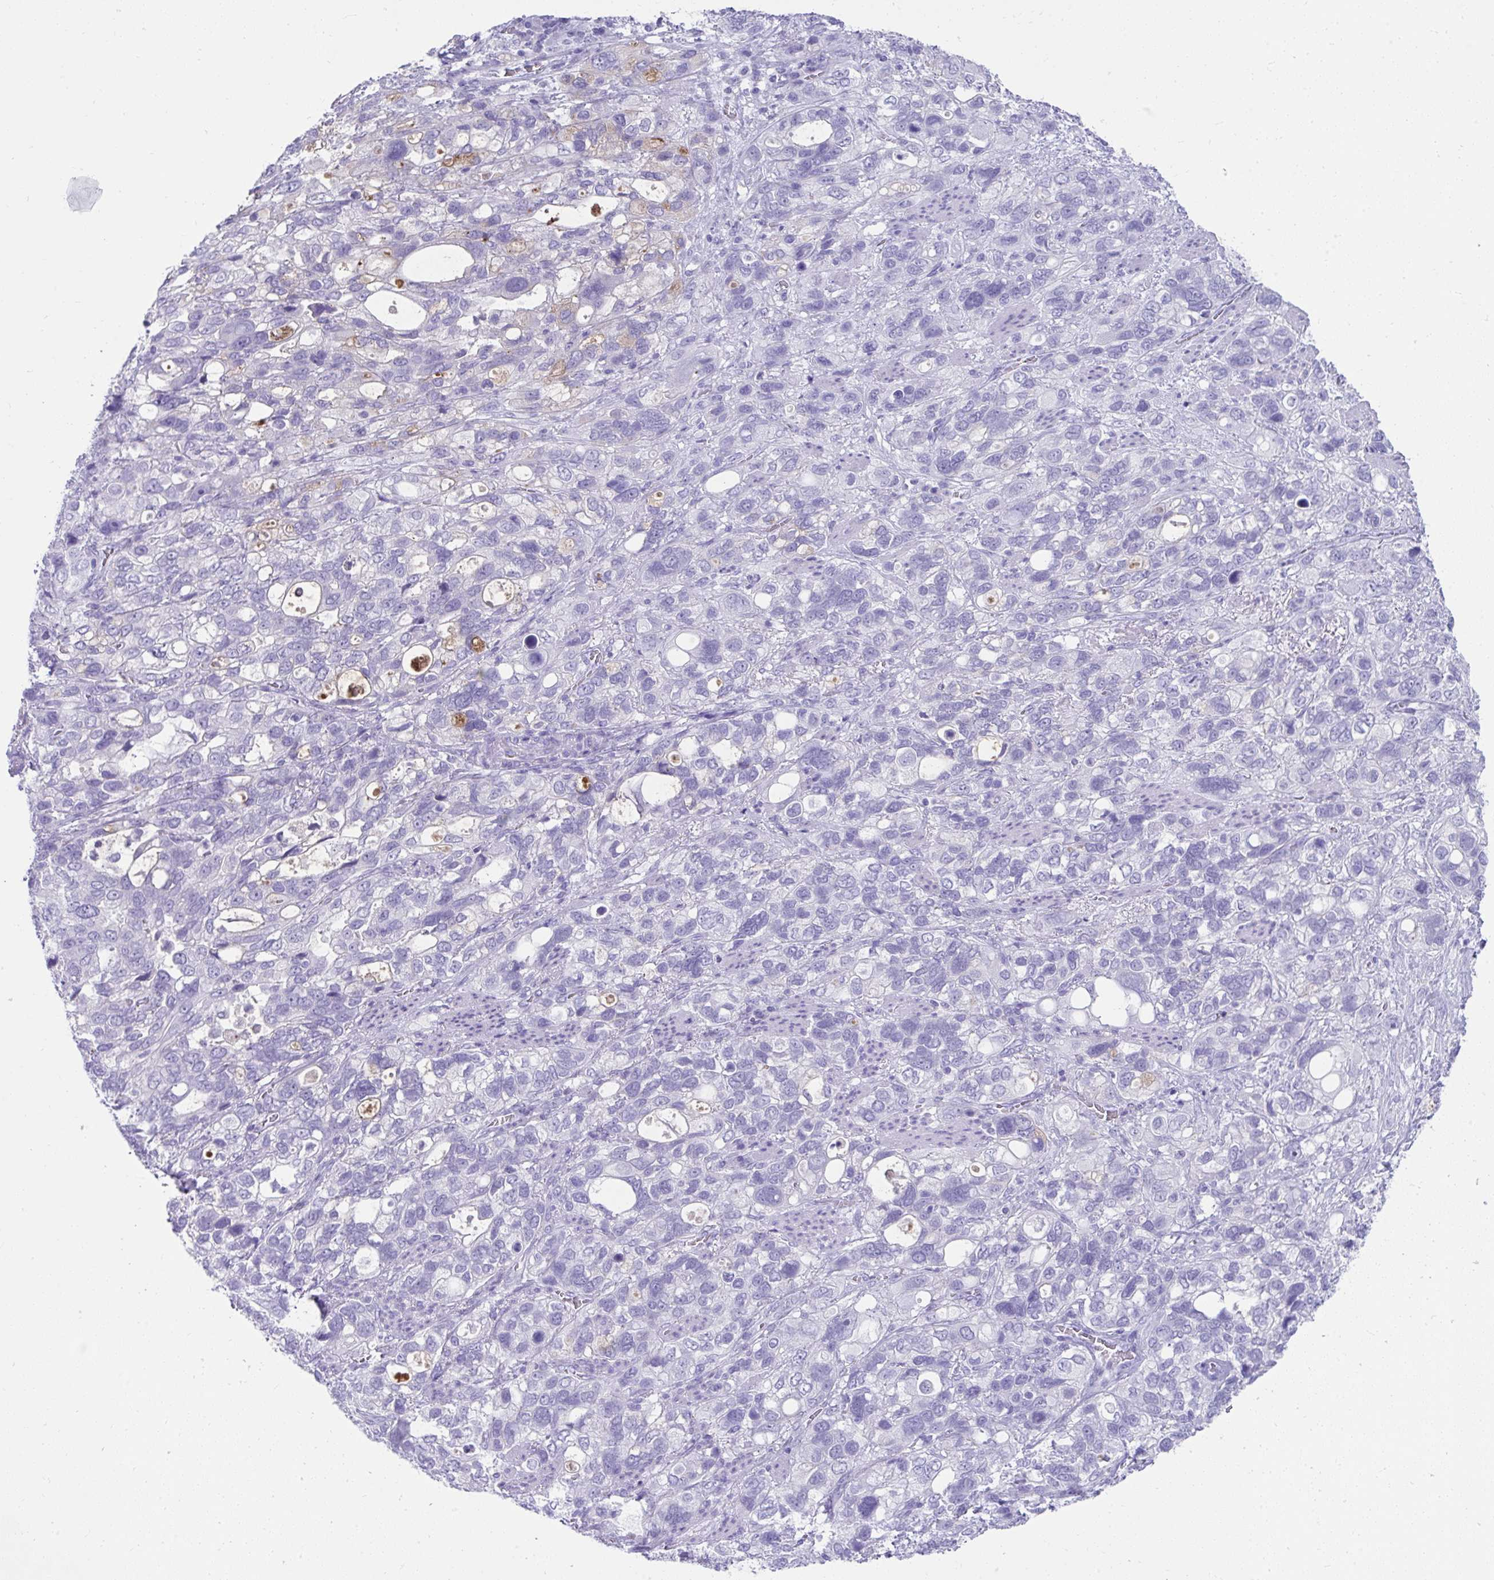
{"staining": {"intensity": "negative", "quantity": "none", "location": "none"}, "tissue": "stomach cancer", "cell_type": "Tumor cells", "image_type": "cancer", "snomed": [{"axis": "morphology", "description": "Adenocarcinoma, NOS"}, {"axis": "topography", "description": "Stomach, upper"}], "caption": "Immunohistochemistry (IHC) image of stomach adenocarcinoma stained for a protein (brown), which demonstrates no expression in tumor cells. Nuclei are stained in blue.", "gene": "PSCA", "patient": {"sex": "female", "age": 81}}